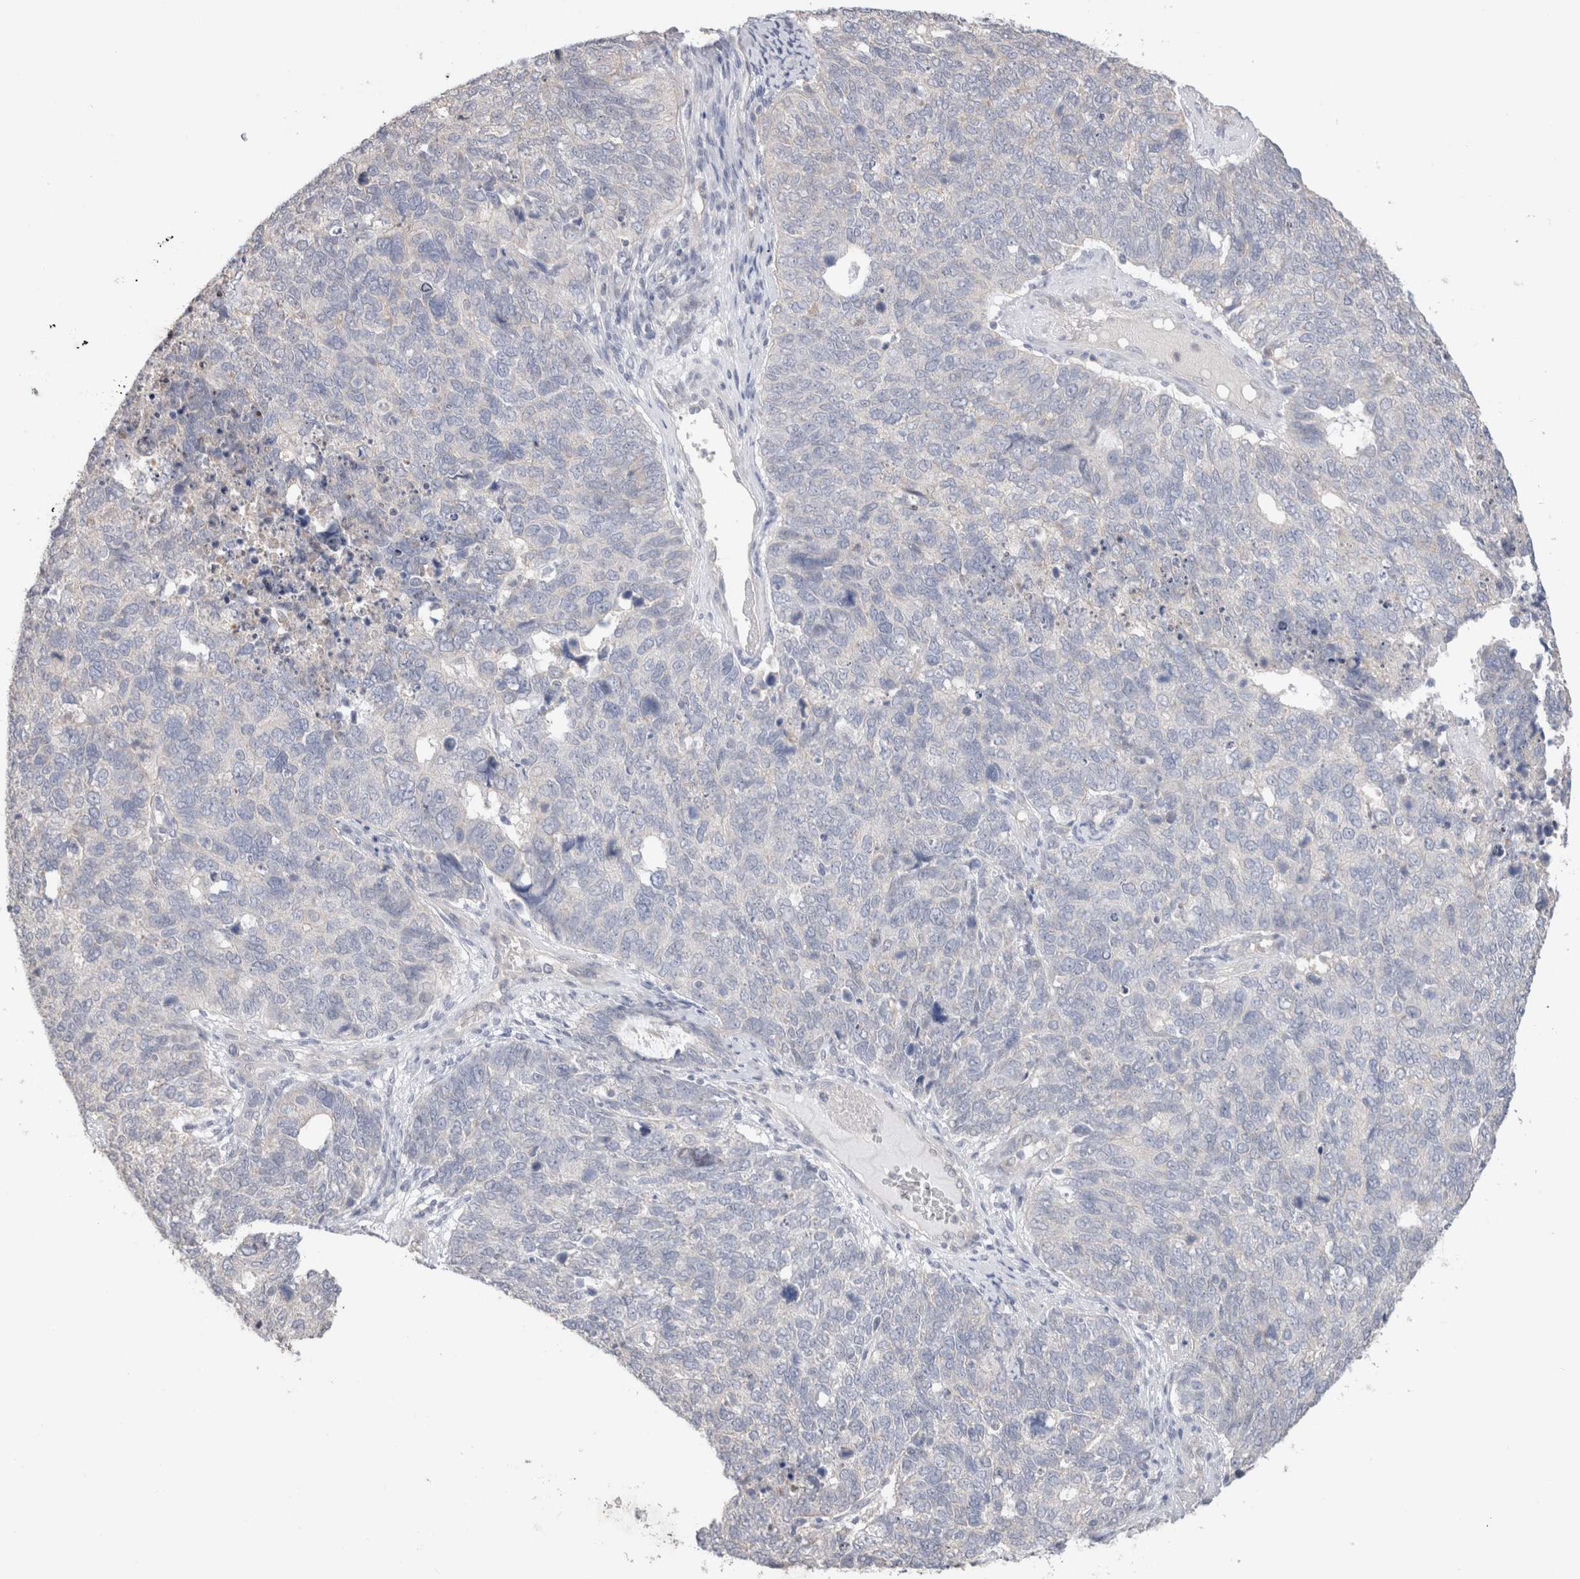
{"staining": {"intensity": "negative", "quantity": "none", "location": "none"}, "tissue": "cervical cancer", "cell_type": "Tumor cells", "image_type": "cancer", "snomed": [{"axis": "morphology", "description": "Squamous cell carcinoma, NOS"}, {"axis": "topography", "description": "Cervix"}], "caption": "DAB immunohistochemical staining of cervical cancer shows no significant expression in tumor cells.", "gene": "DMD", "patient": {"sex": "female", "age": 63}}